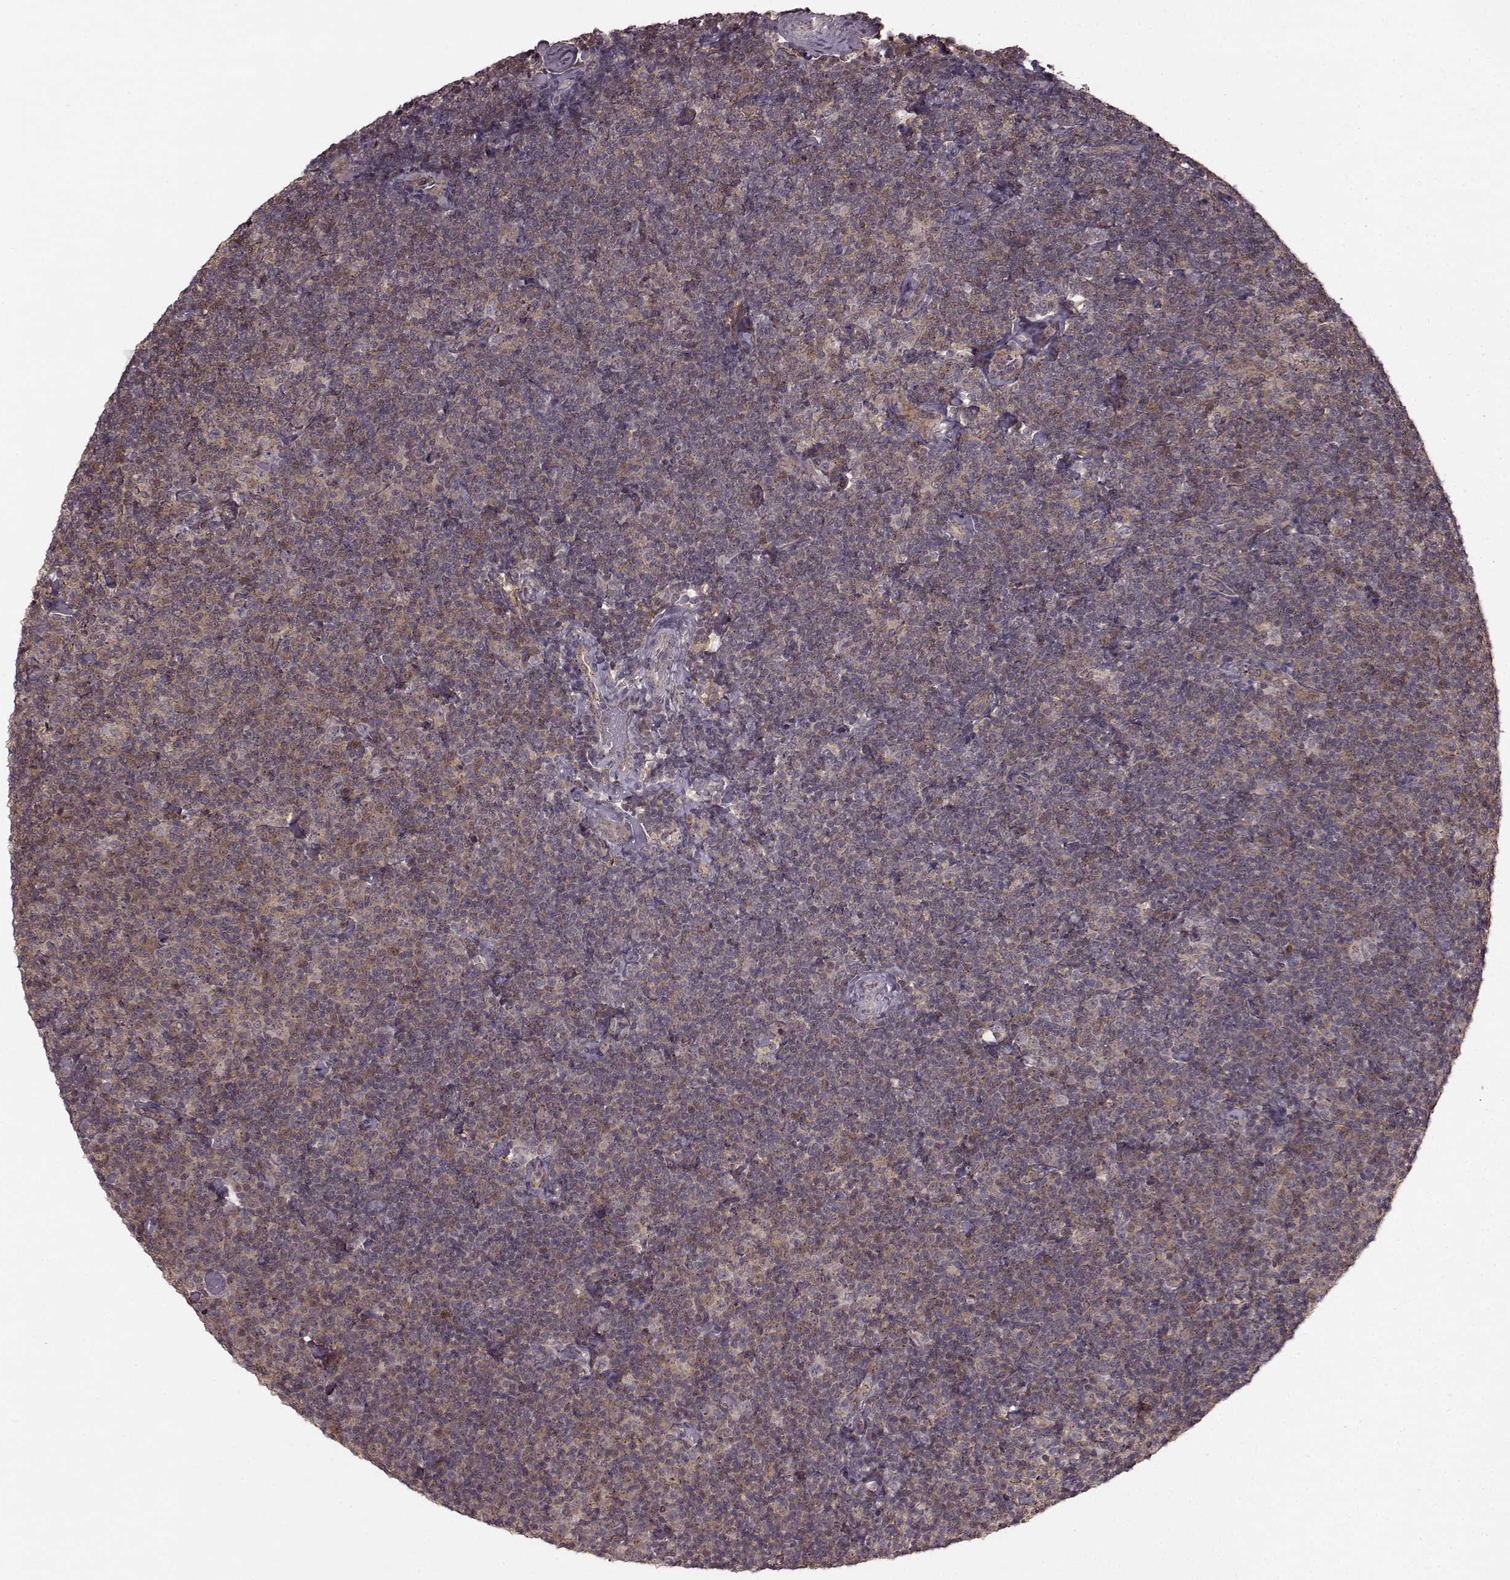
{"staining": {"intensity": "weak", "quantity": "25%-75%", "location": "cytoplasmic/membranous"}, "tissue": "lymphoma", "cell_type": "Tumor cells", "image_type": "cancer", "snomed": [{"axis": "morphology", "description": "Malignant lymphoma, non-Hodgkin's type, Low grade"}, {"axis": "topography", "description": "Lymph node"}], "caption": "Protein staining demonstrates weak cytoplasmic/membranous expression in approximately 25%-75% of tumor cells in malignant lymphoma, non-Hodgkin's type (low-grade).", "gene": "GSS", "patient": {"sex": "male", "age": 81}}